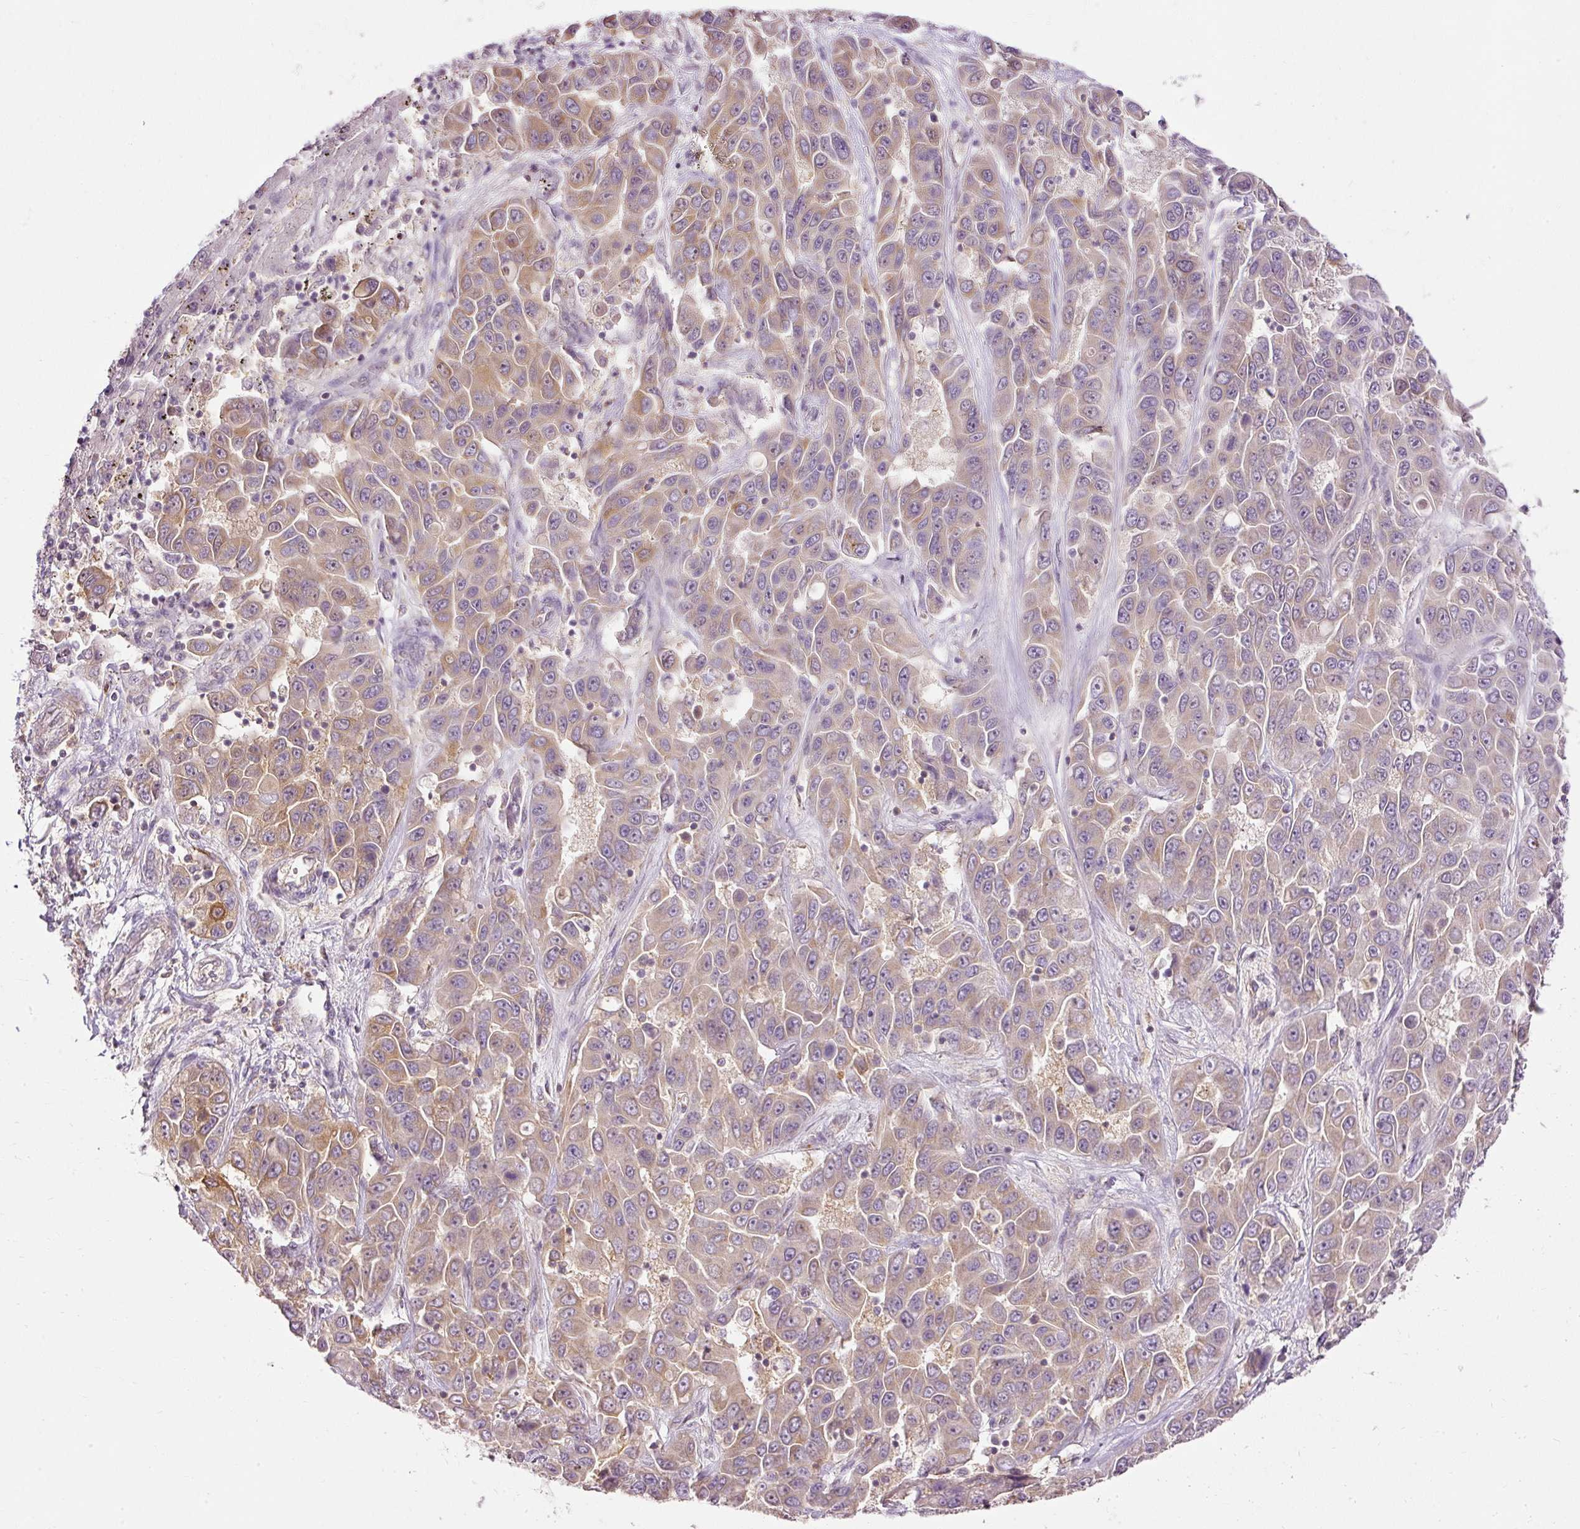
{"staining": {"intensity": "weak", "quantity": "25%-75%", "location": "cytoplasmic/membranous"}, "tissue": "liver cancer", "cell_type": "Tumor cells", "image_type": "cancer", "snomed": [{"axis": "morphology", "description": "Cholangiocarcinoma"}, {"axis": "topography", "description": "Liver"}], "caption": "Human liver cancer (cholangiocarcinoma) stained with a protein marker exhibits weak staining in tumor cells.", "gene": "ARMH3", "patient": {"sex": "female", "age": 52}}